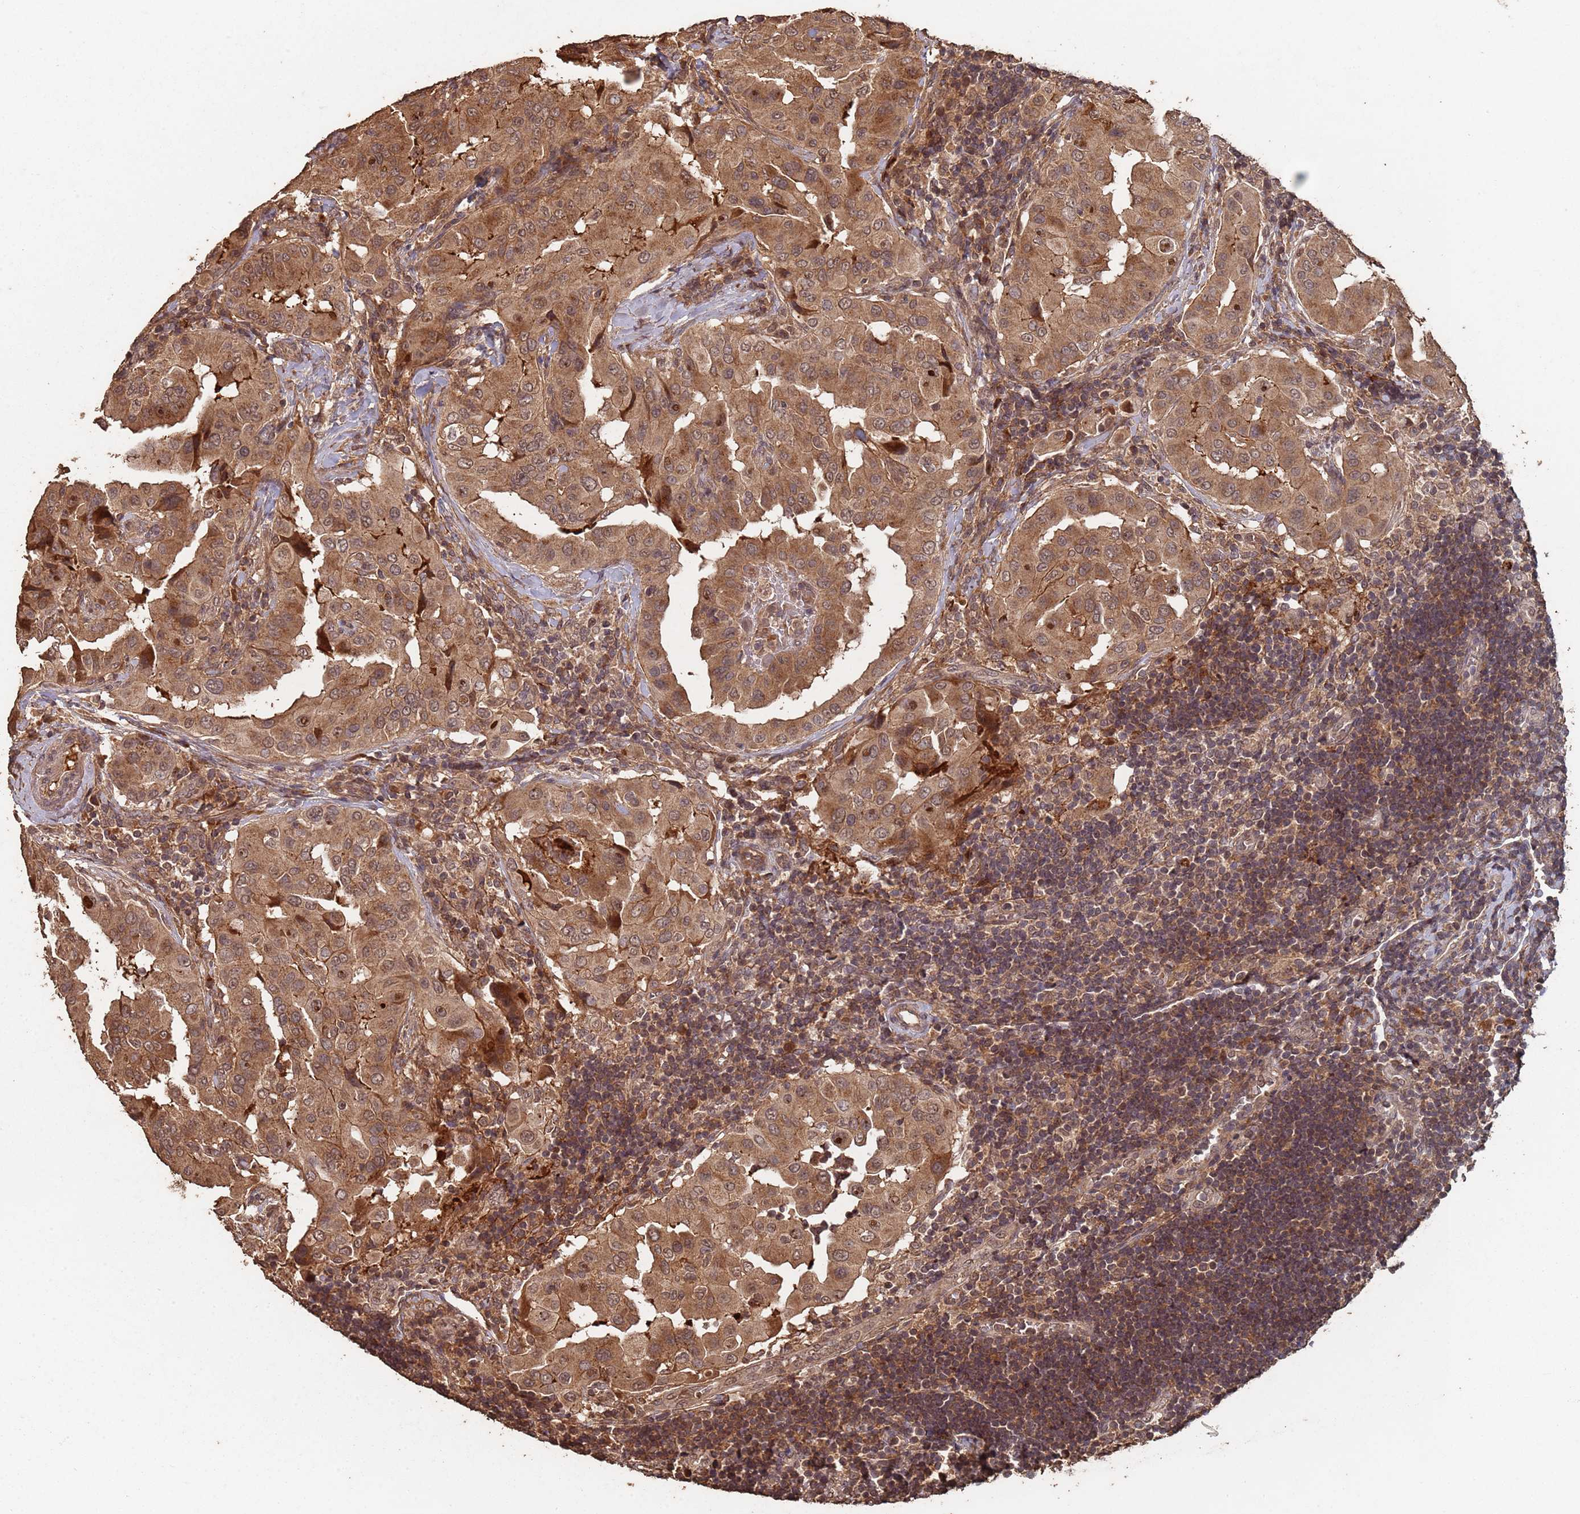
{"staining": {"intensity": "moderate", "quantity": ">75%", "location": "cytoplasmic/membranous,nuclear"}, "tissue": "thyroid cancer", "cell_type": "Tumor cells", "image_type": "cancer", "snomed": [{"axis": "morphology", "description": "Papillary adenocarcinoma, NOS"}, {"axis": "topography", "description": "Thyroid gland"}], "caption": "Thyroid cancer tissue exhibits moderate cytoplasmic/membranous and nuclear expression in approximately >75% of tumor cells, visualized by immunohistochemistry.", "gene": "FRAT1", "patient": {"sex": "male", "age": 33}}